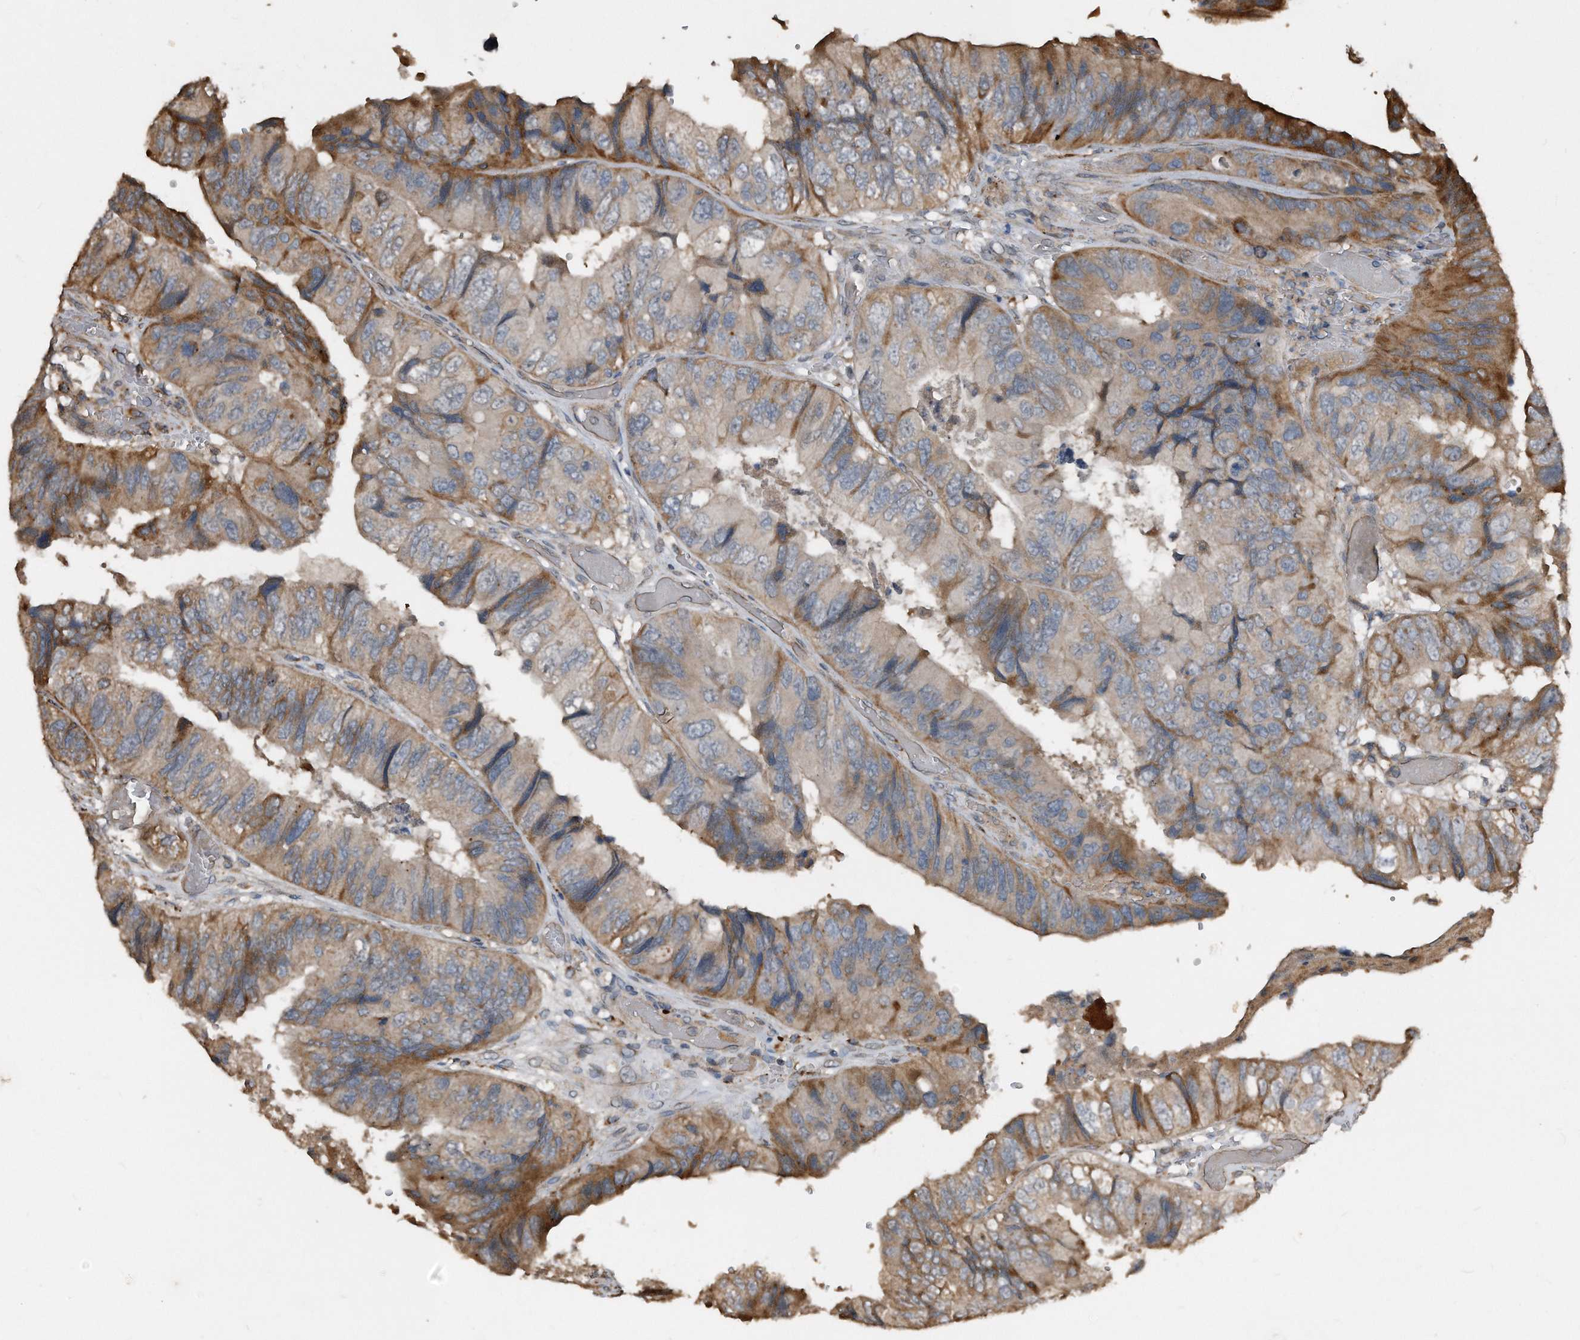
{"staining": {"intensity": "moderate", "quantity": "<25%", "location": "cytoplasmic/membranous"}, "tissue": "colorectal cancer", "cell_type": "Tumor cells", "image_type": "cancer", "snomed": [{"axis": "morphology", "description": "Adenocarcinoma, NOS"}, {"axis": "topography", "description": "Rectum"}], "caption": "Immunohistochemical staining of adenocarcinoma (colorectal) shows low levels of moderate cytoplasmic/membranous protein expression in approximately <25% of tumor cells.", "gene": "ANKRD10", "patient": {"sex": "male", "age": 63}}